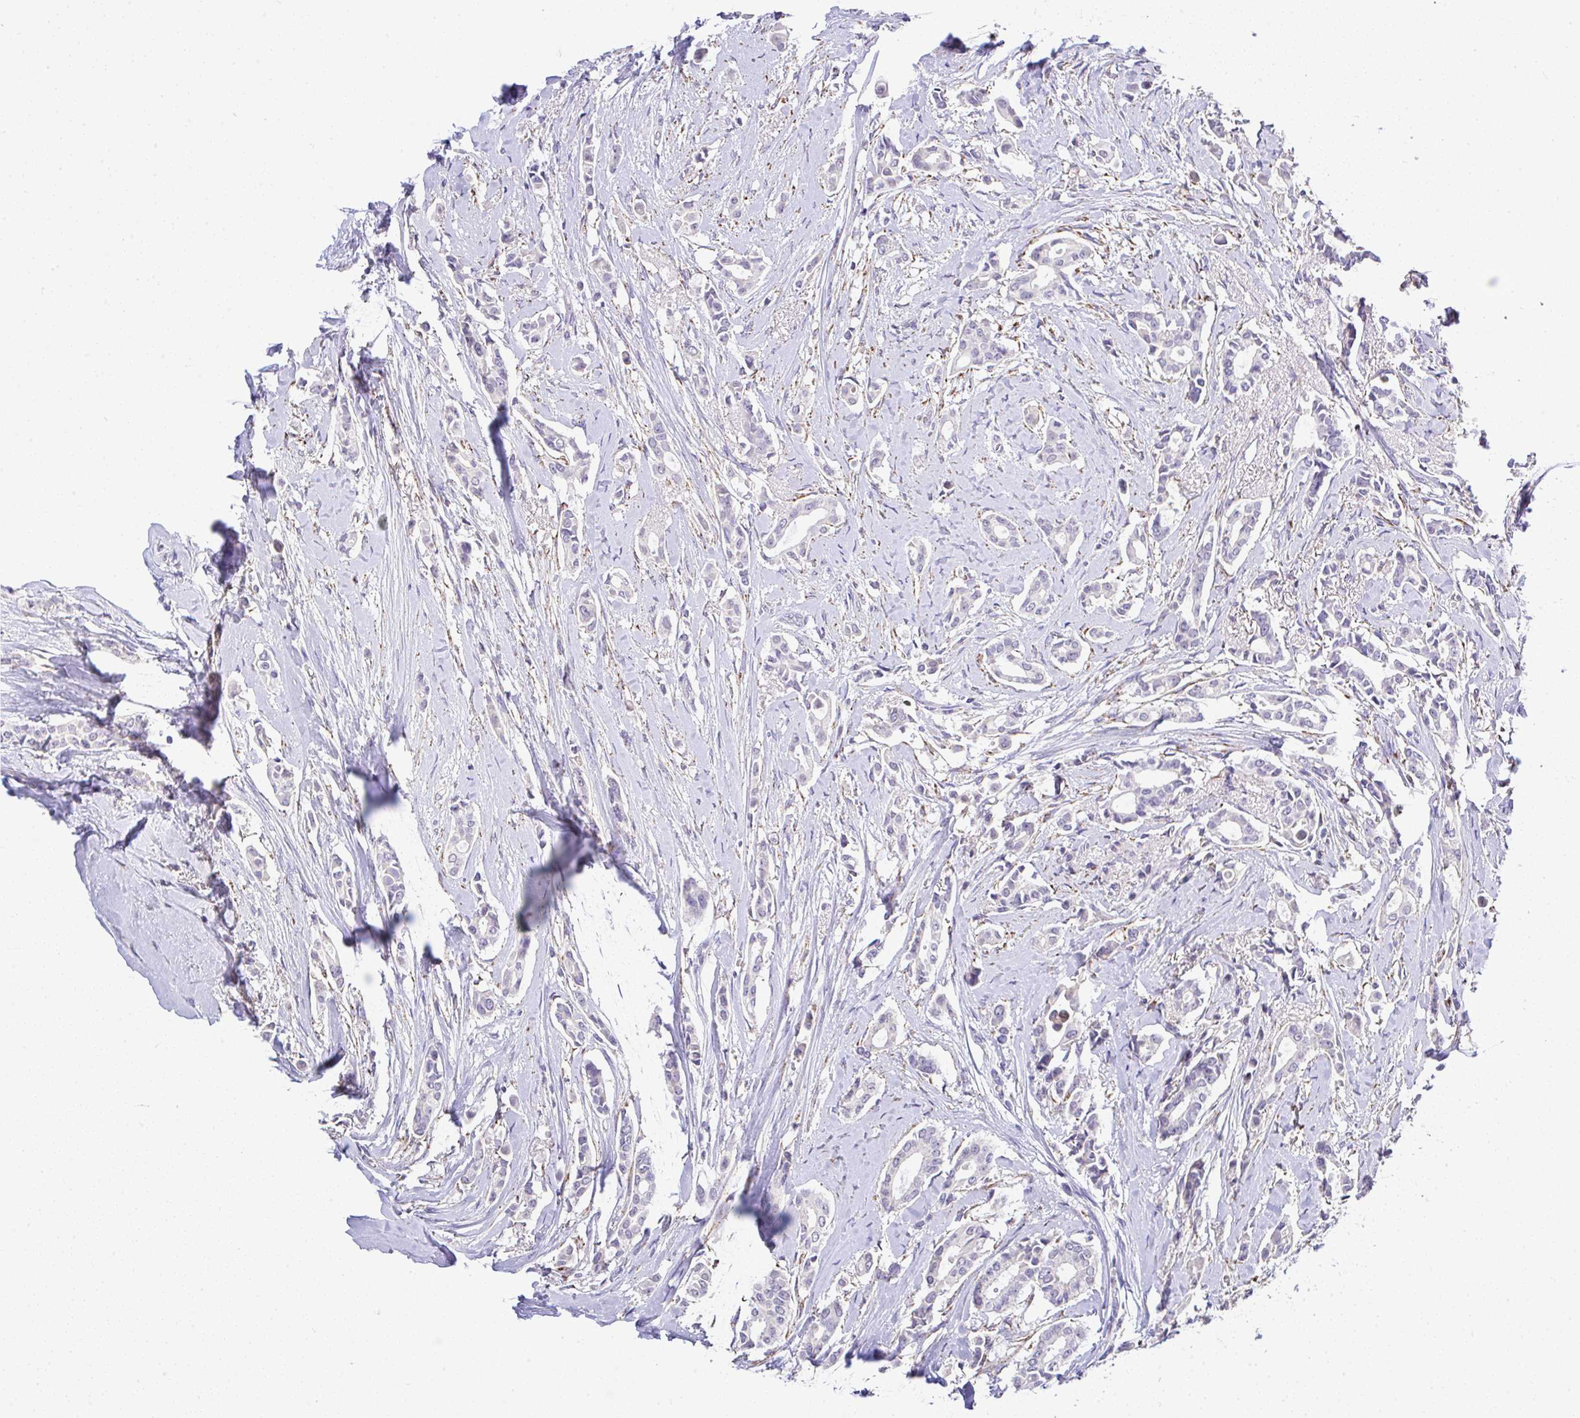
{"staining": {"intensity": "negative", "quantity": "none", "location": "none"}, "tissue": "breast cancer", "cell_type": "Tumor cells", "image_type": "cancer", "snomed": [{"axis": "morphology", "description": "Duct carcinoma"}, {"axis": "topography", "description": "Breast"}], "caption": "IHC histopathology image of breast cancer stained for a protein (brown), which reveals no expression in tumor cells.", "gene": "CTU1", "patient": {"sex": "female", "age": 64}}